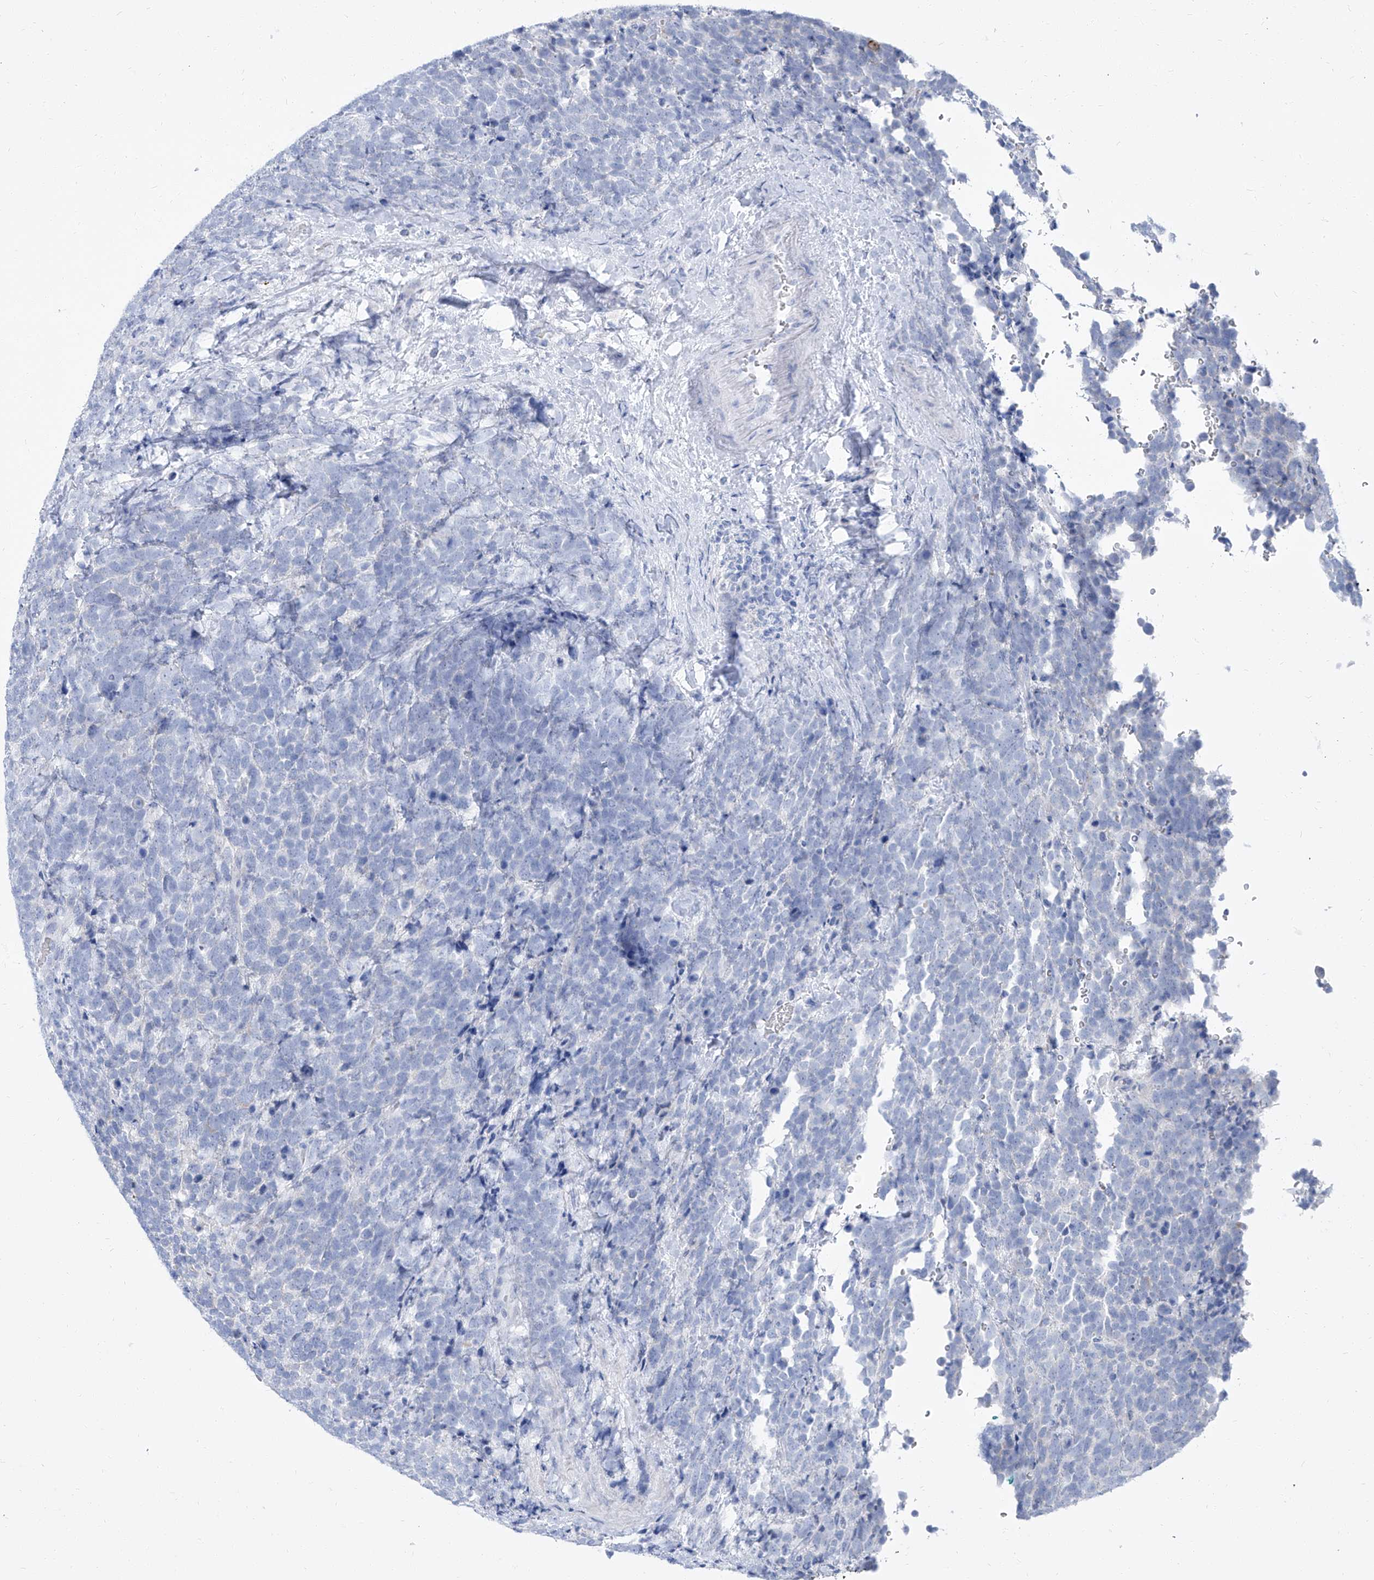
{"staining": {"intensity": "negative", "quantity": "none", "location": "none"}, "tissue": "urothelial cancer", "cell_type": "Tumor cells", "image_type": "cancer", "snomed": [{"axis": "morphology", "description": "Urothelial carcinoma, High grade"}, {"axis": "topography", "description": "Urinary bladder"}], "caption": "Tumor cells are negative for protein expression in human high-grade urothelial carcinoma. The staining is performed using DAB (3,3'-diaminobenzidine) brown chromogen with nuclei counter-stained in using hematoxylin.", "gene": "TXLNB", "patient": {"sex": "female", "age": 82}}